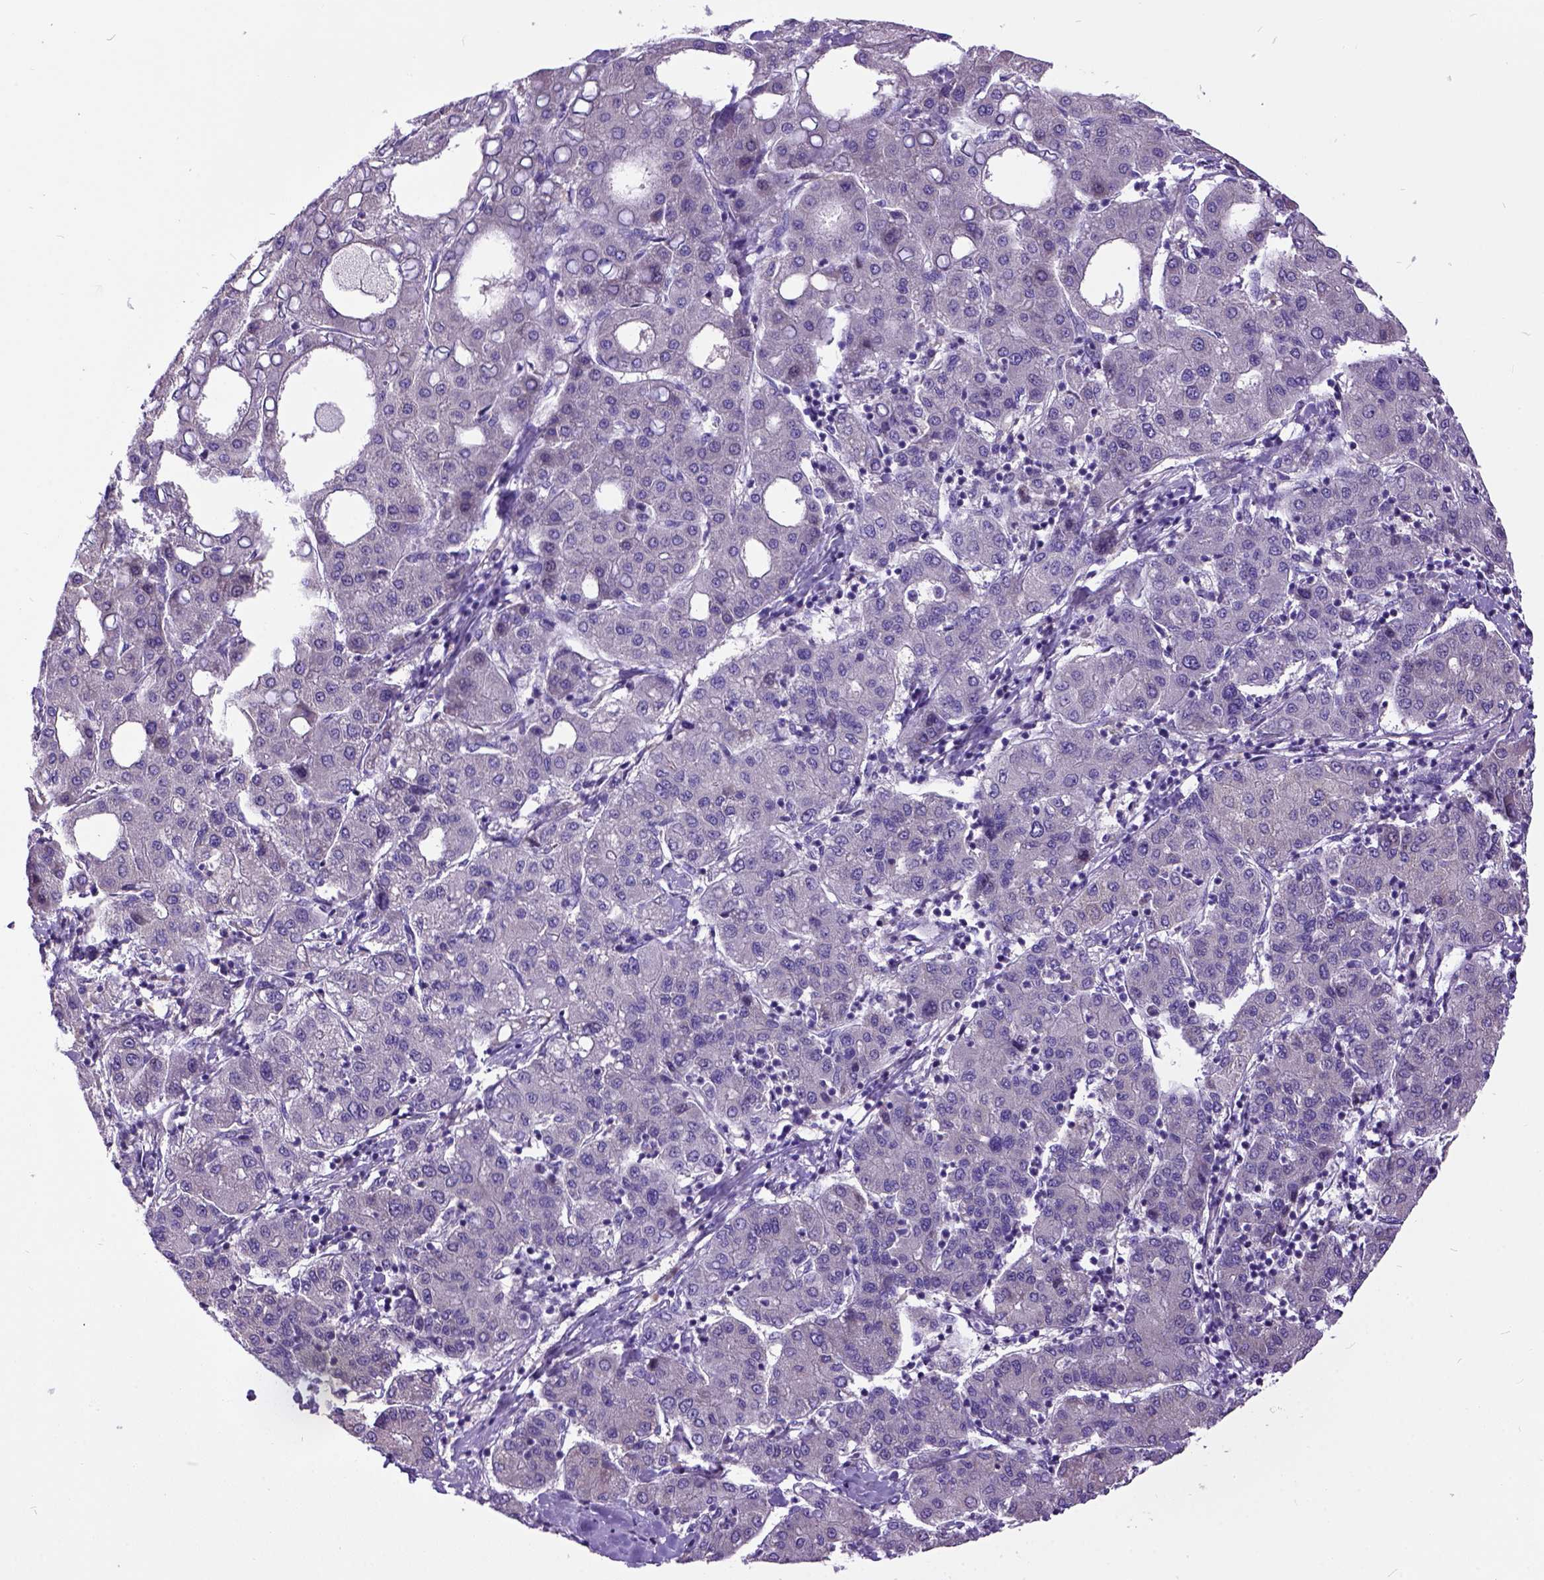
{"staining": {"intensity": "negative", "quantity": "none", "location": "none"}, "tissue": "liver cancer", "cell_type": "Tumor cells", "image_type": "cancer", "snomed": [{"axis": "morphology", "description": "Carcinoma, Hepatocellular, NOS"}, {"axis": "topography", "description": "Liver"}], "caption": "An IHC photomicrograph of liver hepatocellular carcinoma is shown. There is no staining in tumor cells of liver hepatocellular carcinoma.", "gene": "NEK5", "patient": {"sex": "male", "age": 65}}